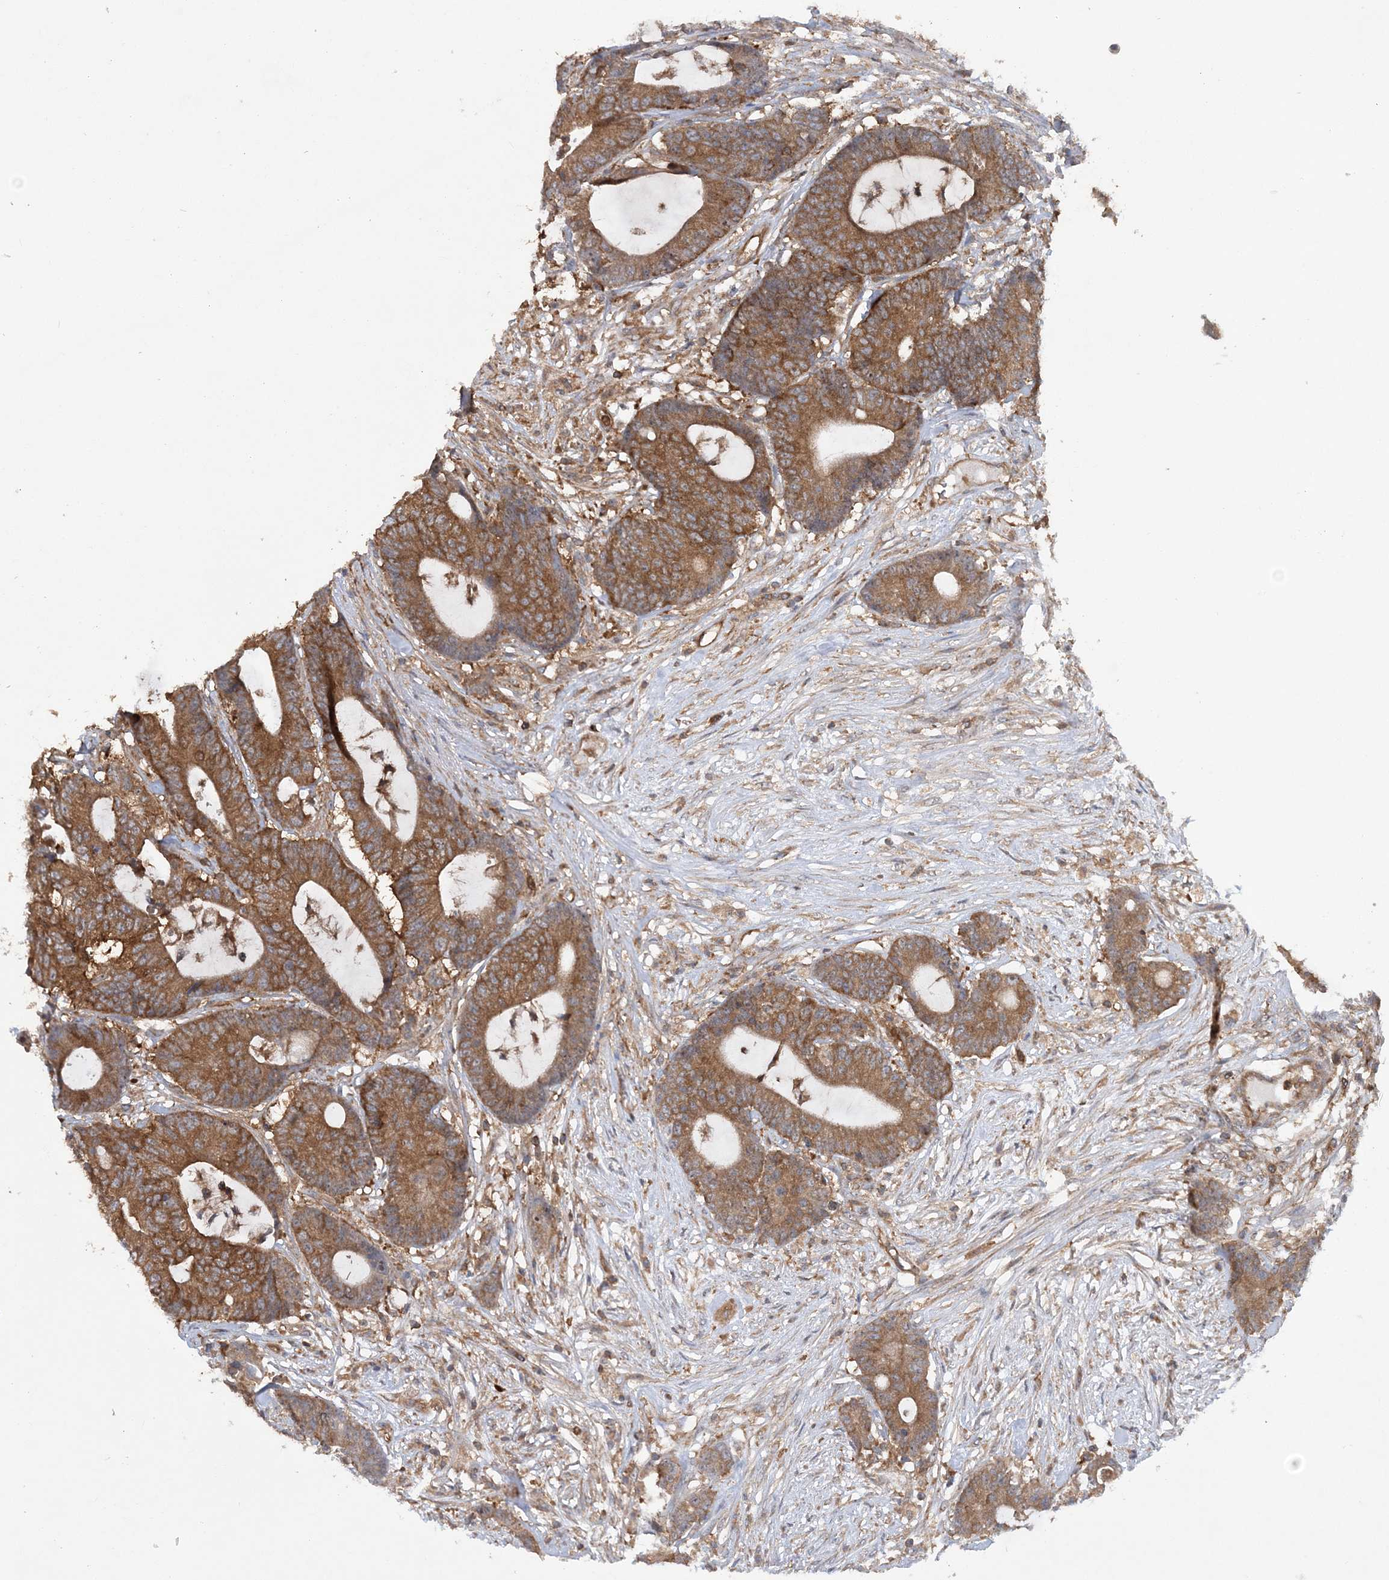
{"staining": {"intensity": "moderate", "quantity": ">75%", "location": "cytoplasmic/membranous"}, "tissue": "colorectal cancer", "cell_type": "Tumor cells", "image_type": "cancer", "snomed": [{"axis": "morphology", "description": "Adenocarcinoma, NOS"}, {"axis": "topography", "description": "Colon"}], "caption": "DAB immunohistochemical staining of colorectal adenocarcinoma shows moderate cytoplasmic/membranous protein expression in about >75% of tumor cells.", "gene": "ACAP2", "patient": {"sex": "female", "age": 84}}